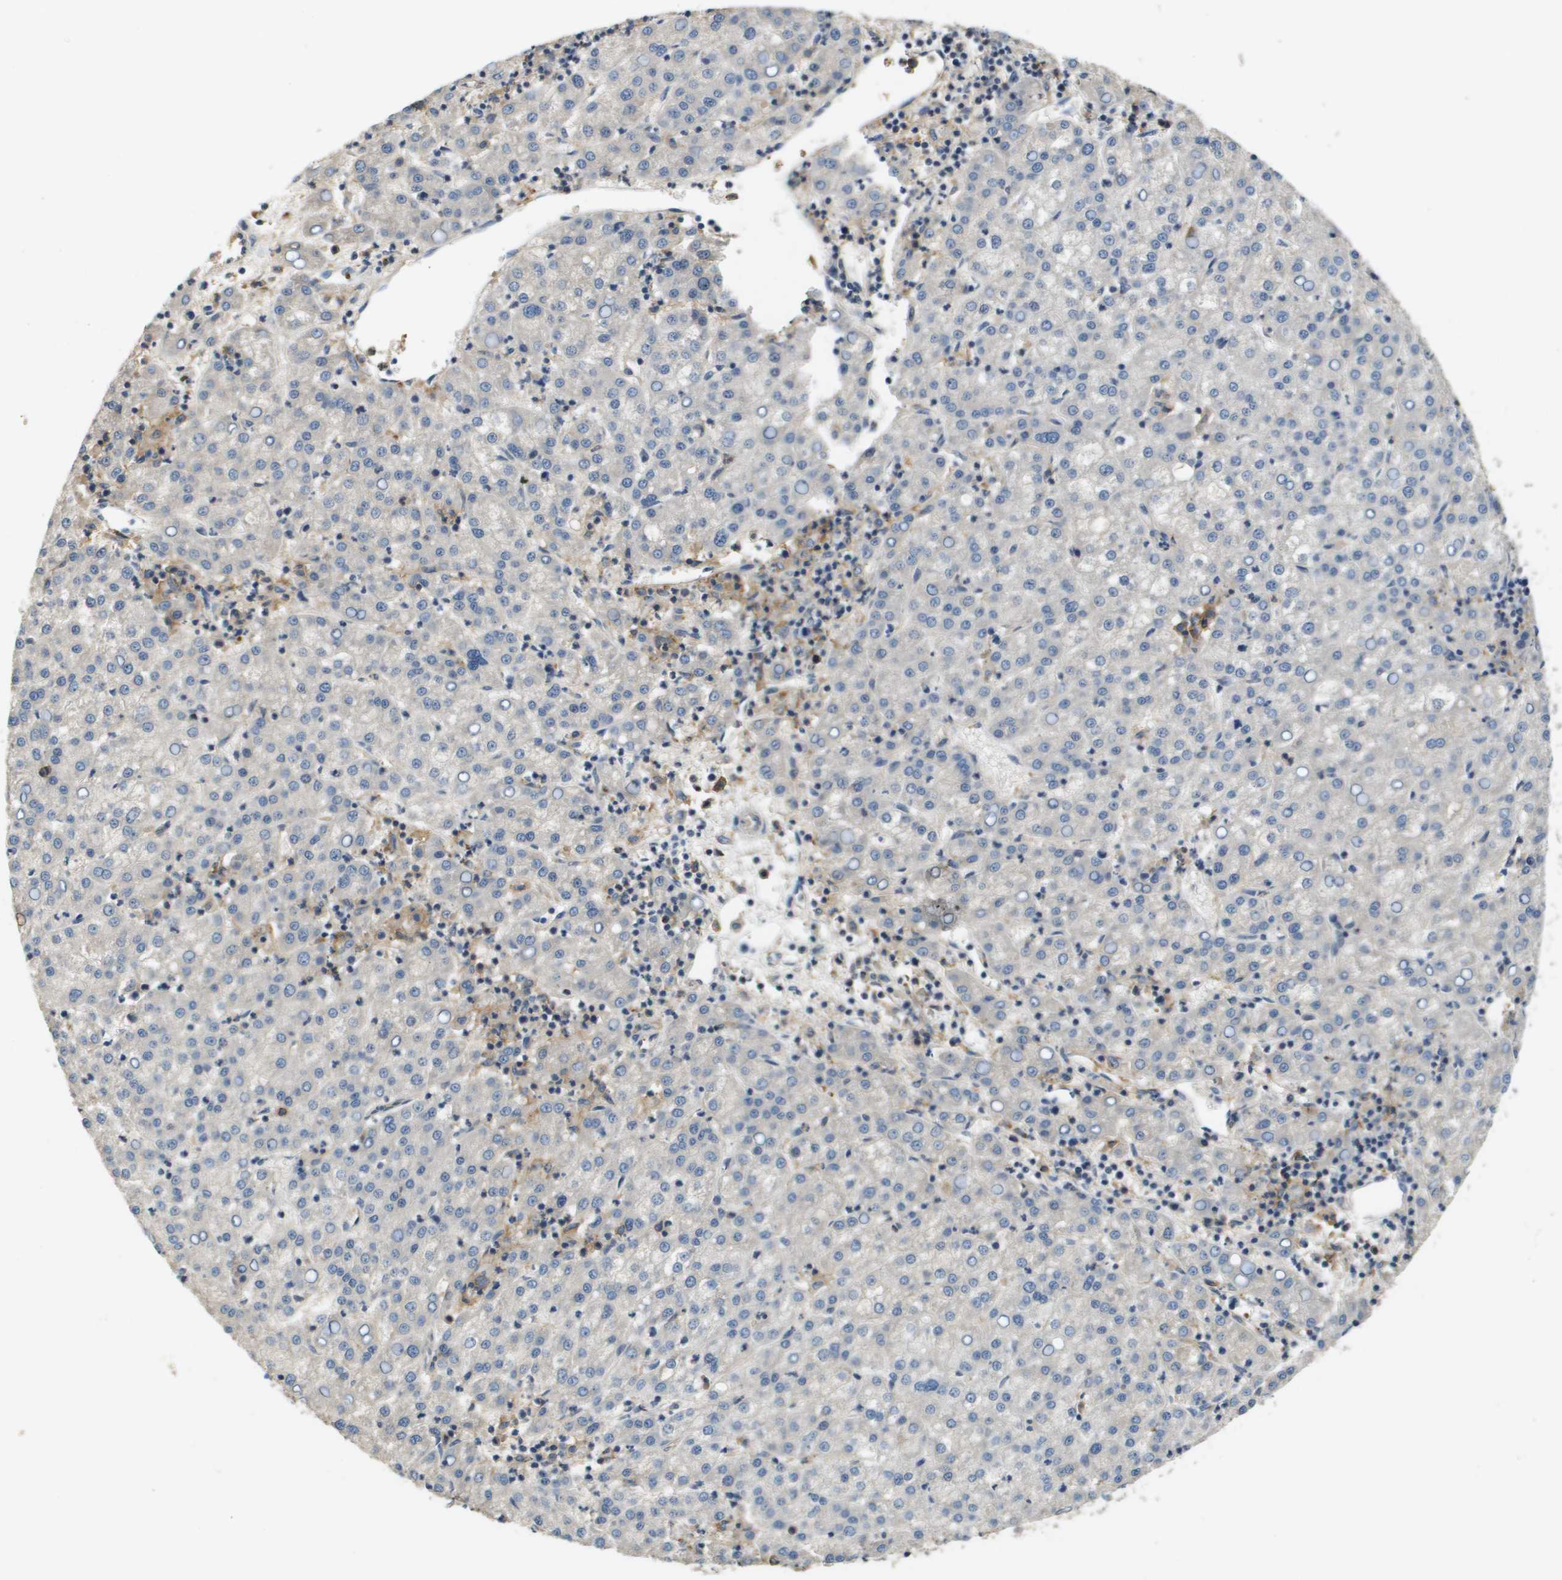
{"staining": {"intensity": "negative", "quantity": "none", "location": "none"}, "tissue": "liver cancer", "cell_type": "Tumor cells", "image_type": "cancer", "snomed": [{"axis": "morphology", "description": "Carcinoma, Hepatocellular, NOS"}, {"axis": "topography", "description": "Liver"}], "caption": "Human liver hepatocellular carcinoma stained for a protein using immunohistochemistry shows no expression in tumor cells.", "gene": "SLC16A3", "patient": {"sex": "female", "age": 58}}